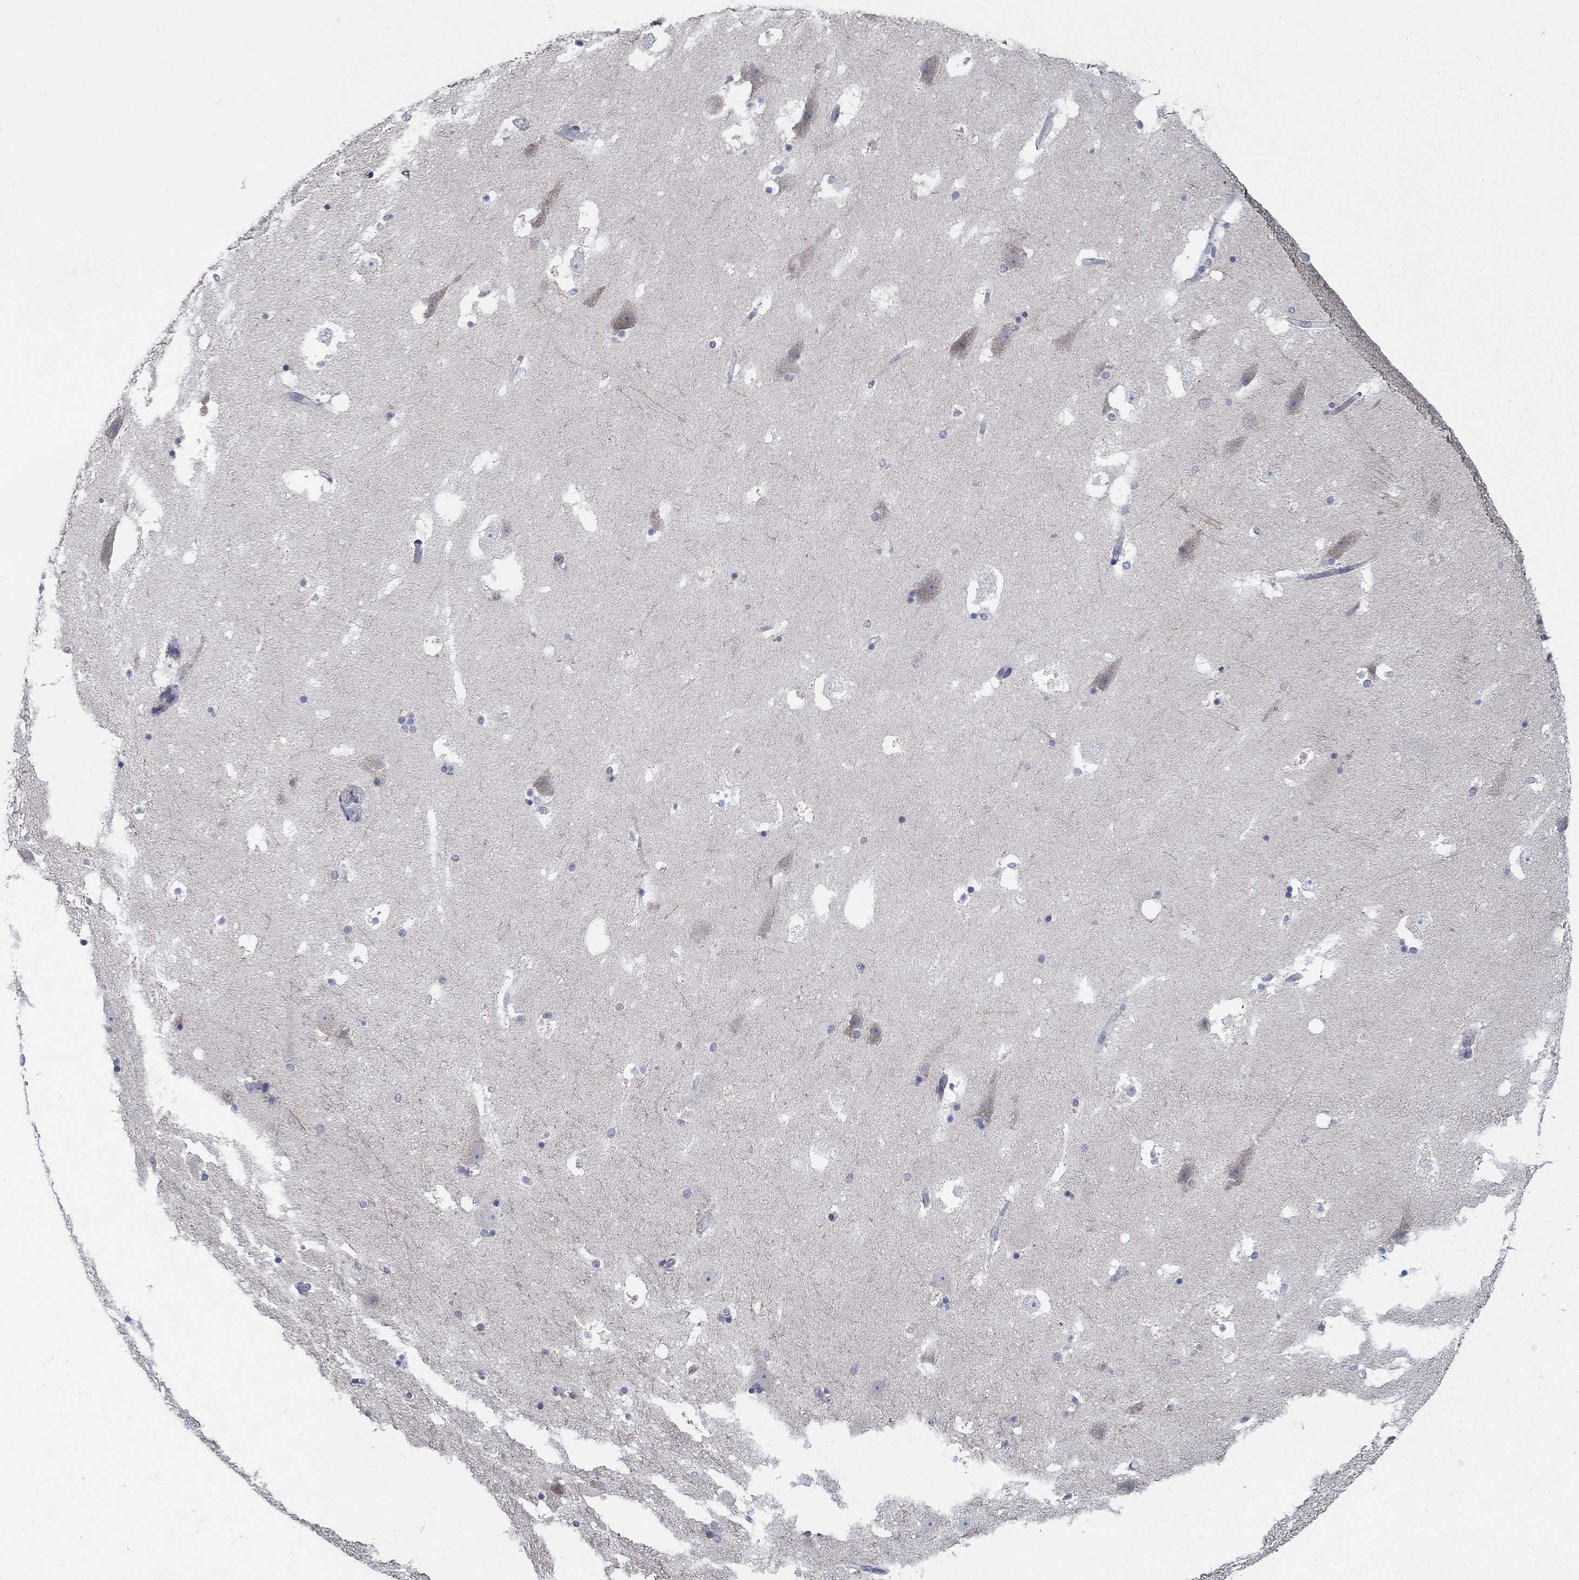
{"staining": {"intensity": "negative", "quantity": "none", "location": "none"}, "tissue": "hippocampus", "cell_type": "Glial cells", "image_type": "normal", "snomed": [{"axis": "morphology", "description": "Normal tissue, NOS"}, {"axis": "topography", "description": "Hippocampus"}], "caption": "Protein analysis of unremarkable hippocampus demonstrates no significant positivity in glial cells. Brightfield microscopy of IHC stained with DAB (brown) and hematoxylin (blue), captured at high magnification.", "gene": "SDC1", "patient": {"sex": "male", "age": 51}}